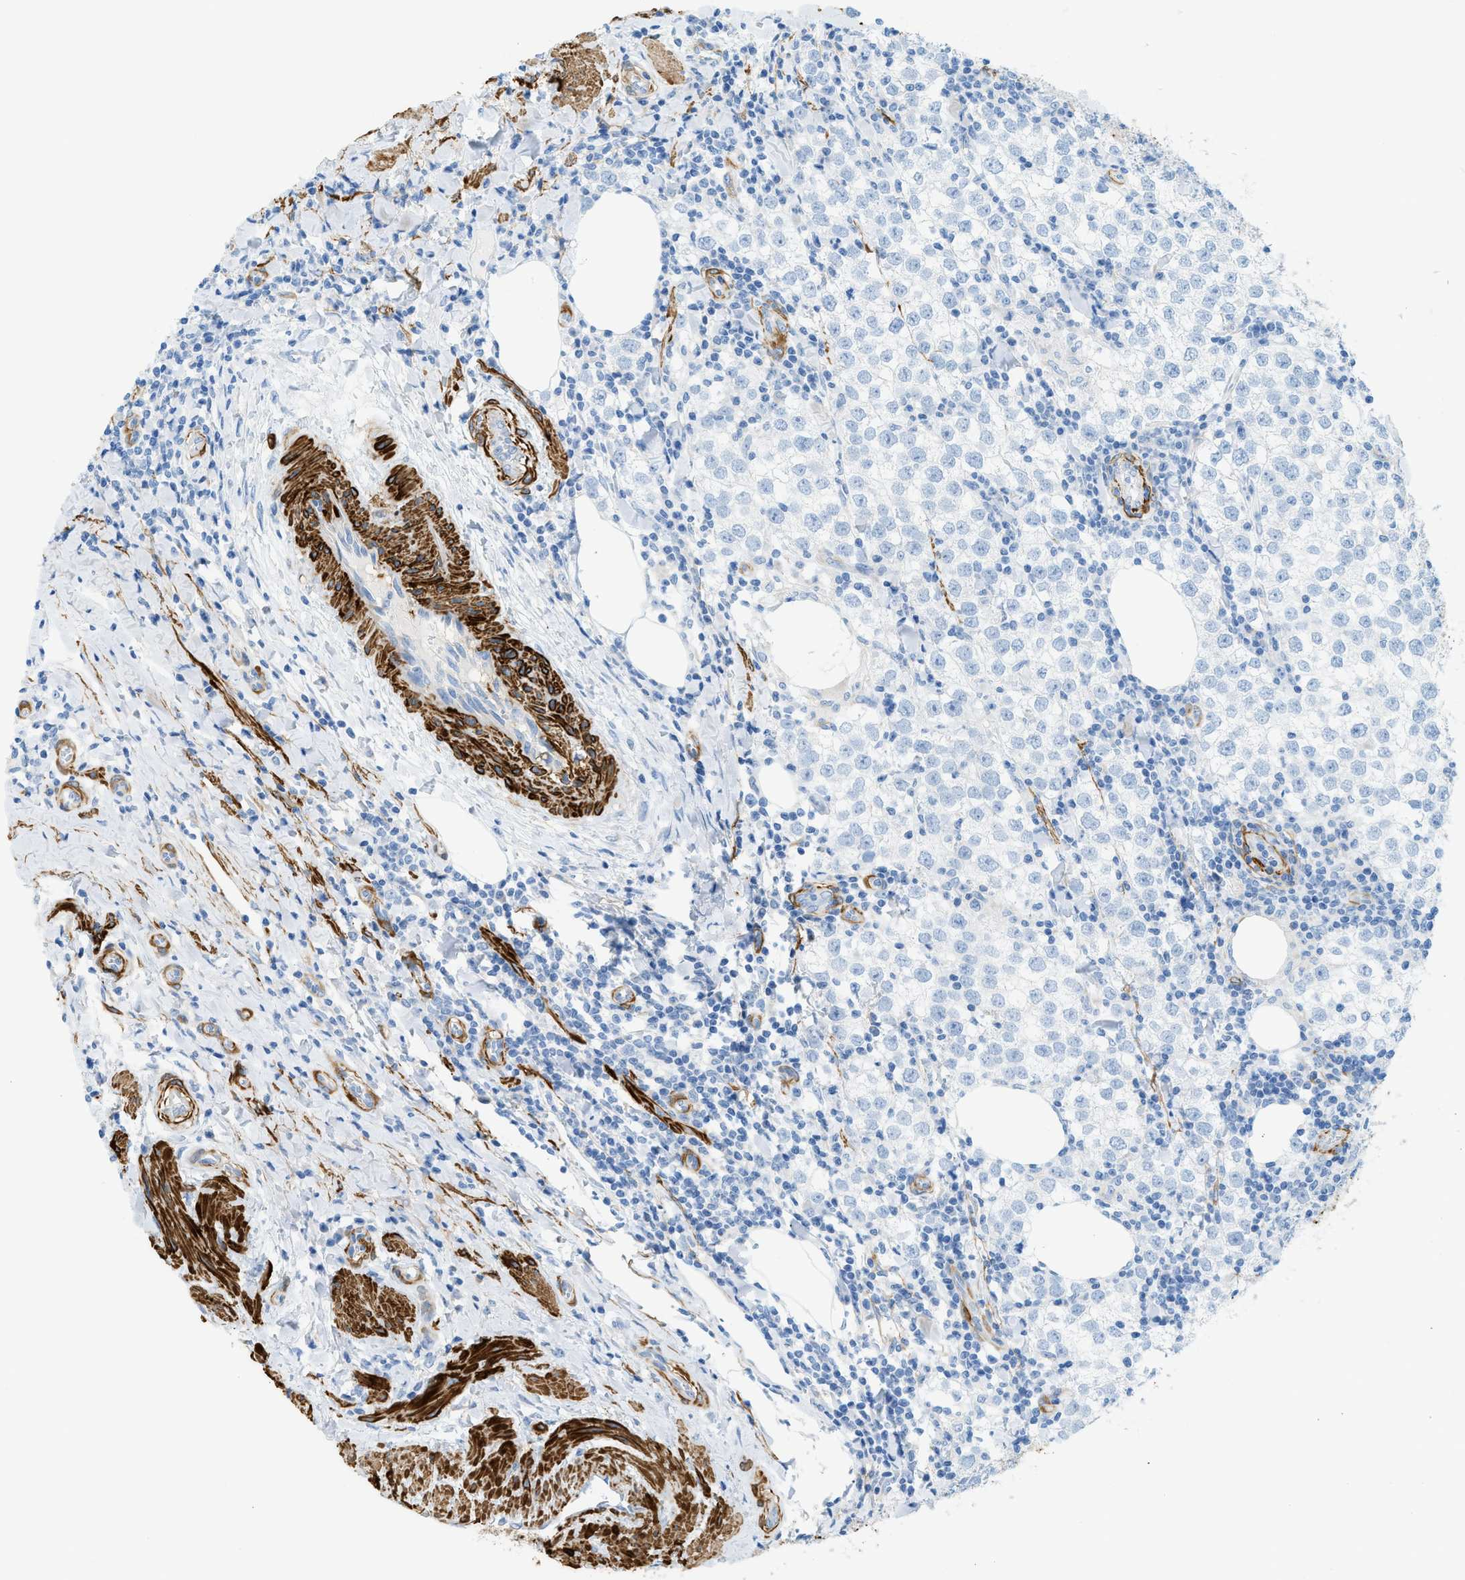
{"staining": {"intensity": "negative", "quantity": "none", "location": "none"}, "tissue": "testis cancer", "cell_type": "Tumor cells", "image_type": "cancer", "snomed": [{"axis": "morphology", "description": "Seminoma, NOS"}, {"axis": "morphology", "description": "Carcinoma, Embryonal, NOS"}, {"axis": "topography", "description": "Testis"}], "caption": "A micrograph of embryonal carcinoma (testis) stained for a protein shows no brown staining in tumor cells.", "gene": "MYH11", "patient": {"sex": "male", "age": 36}}